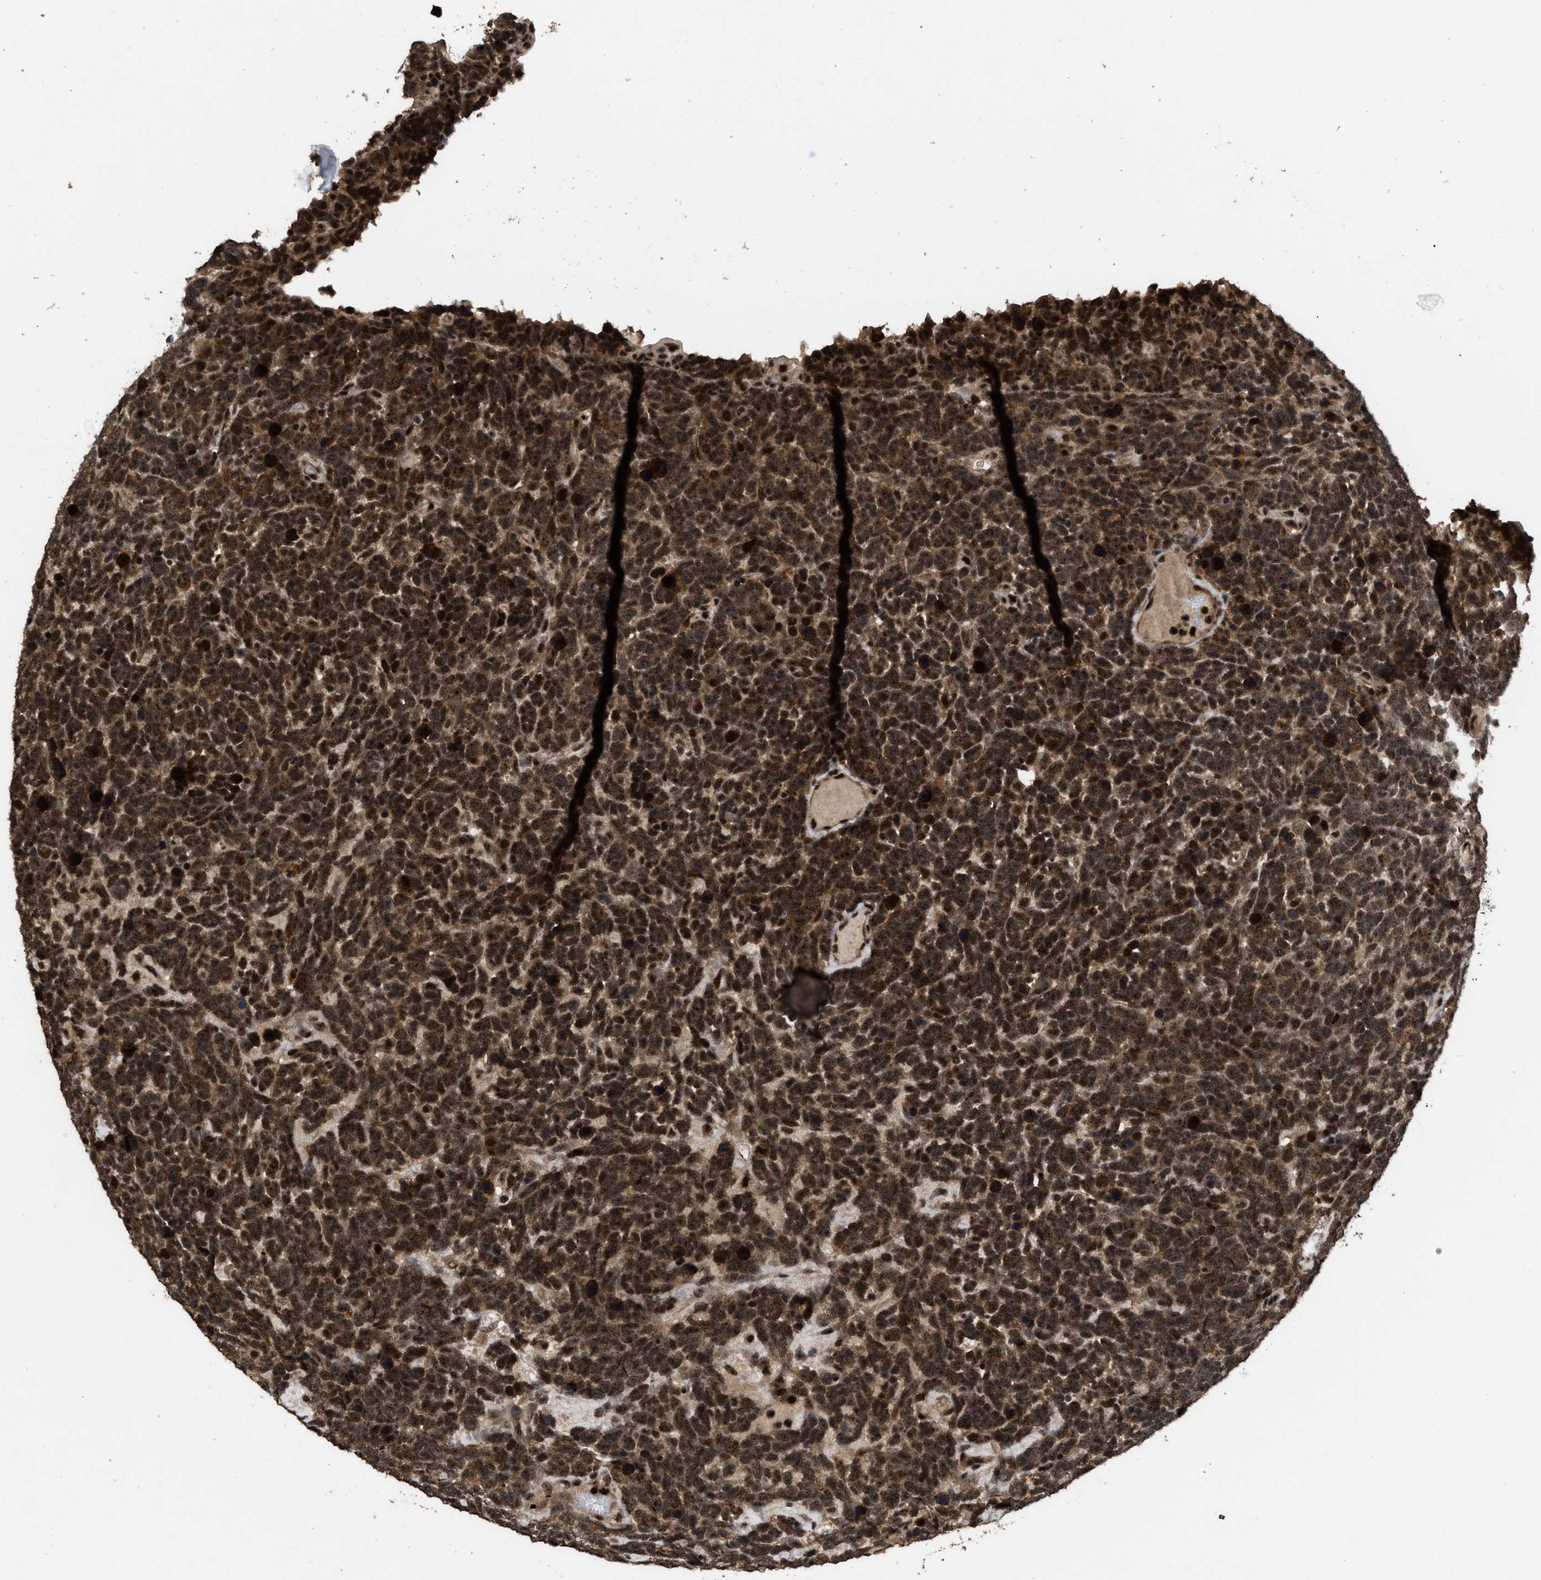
{"staining": {"intensity": "strong", "quantity": ">75%", "location": "cytoplasmic/membranous,nuclear"}, "tissue": "urothelial cancer", "cell_type": "Tumor cells", "image_type": "cancer", "snomed": [{"axis": "morphology", "description": "Urothelial carcinoma, High grade"}, {"axis": "topography", "description": "Urinary bladder"}], "caption": "DAB immunohistochemical staining of urothelial cancer exhibits strong cytoplasmic/membranous and nuclear protein staining in approximately >75% of tumor cells.", "gene": "HAUS6", "patient": {"sex": "female", "age": 82}}